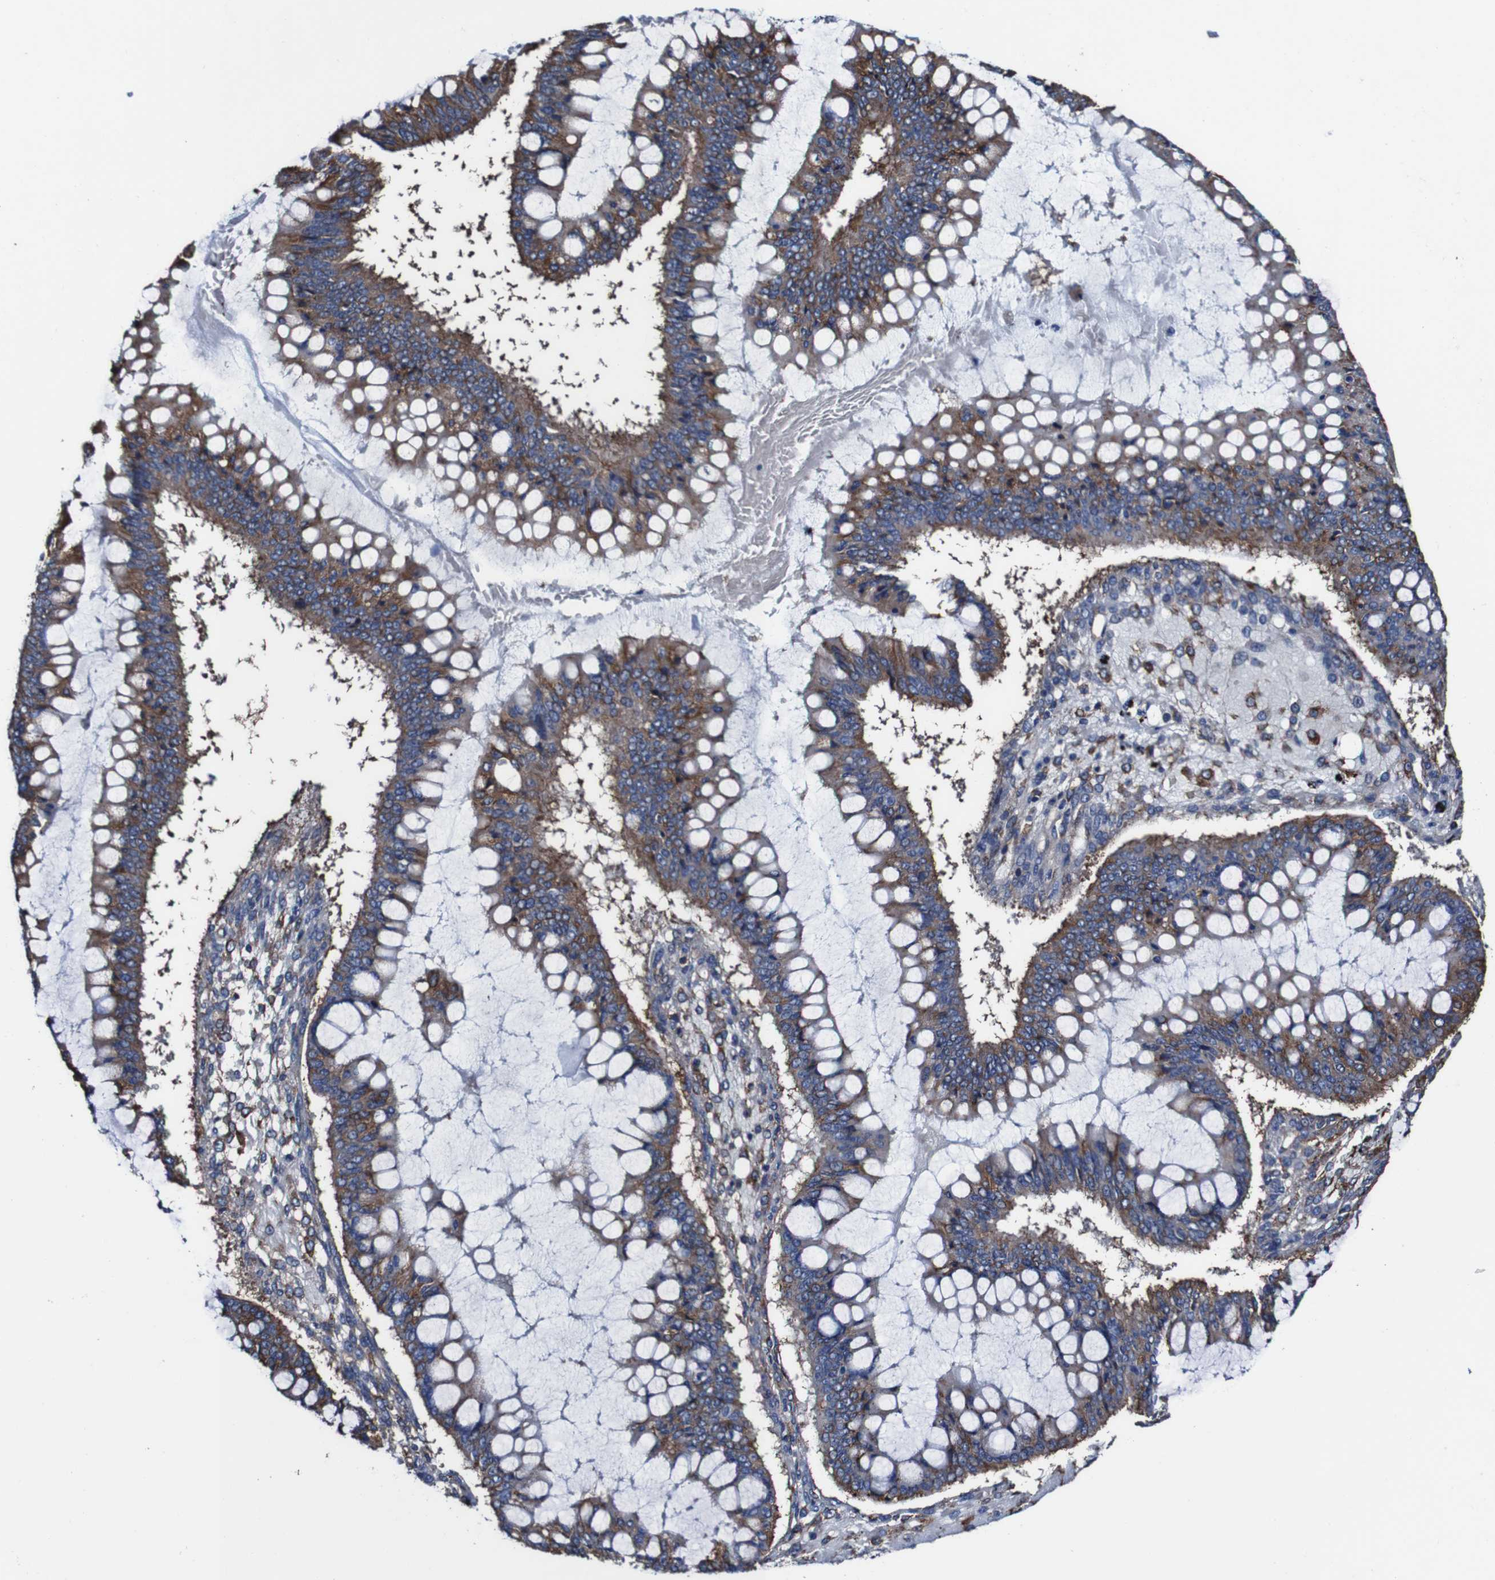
{"staining": {"intensity": "moderate", "quantity": ">75%", "location": "cytoplasmic/membranous"}, "tissue": "ovarian cancer", "cell_type": "Tumor cells", "image_type": "cancer", "snomed": [{"axis": "morphology", "description": "Cystadenocarcinoma, mucinous, NOS"}, {"axis": "topography", "description": "Ovary"}], "caption": "Immunohistochemistry histopathology image of human ovarian mucinous cystadenocarcinoma stained for a protein (brown), which demonstrates medium levels of moderate cytoplasmic/membranous expression in about >75% of tumor cells.", "gene": "CSF1R", "patient": {"sex": "female", "age": 73}}